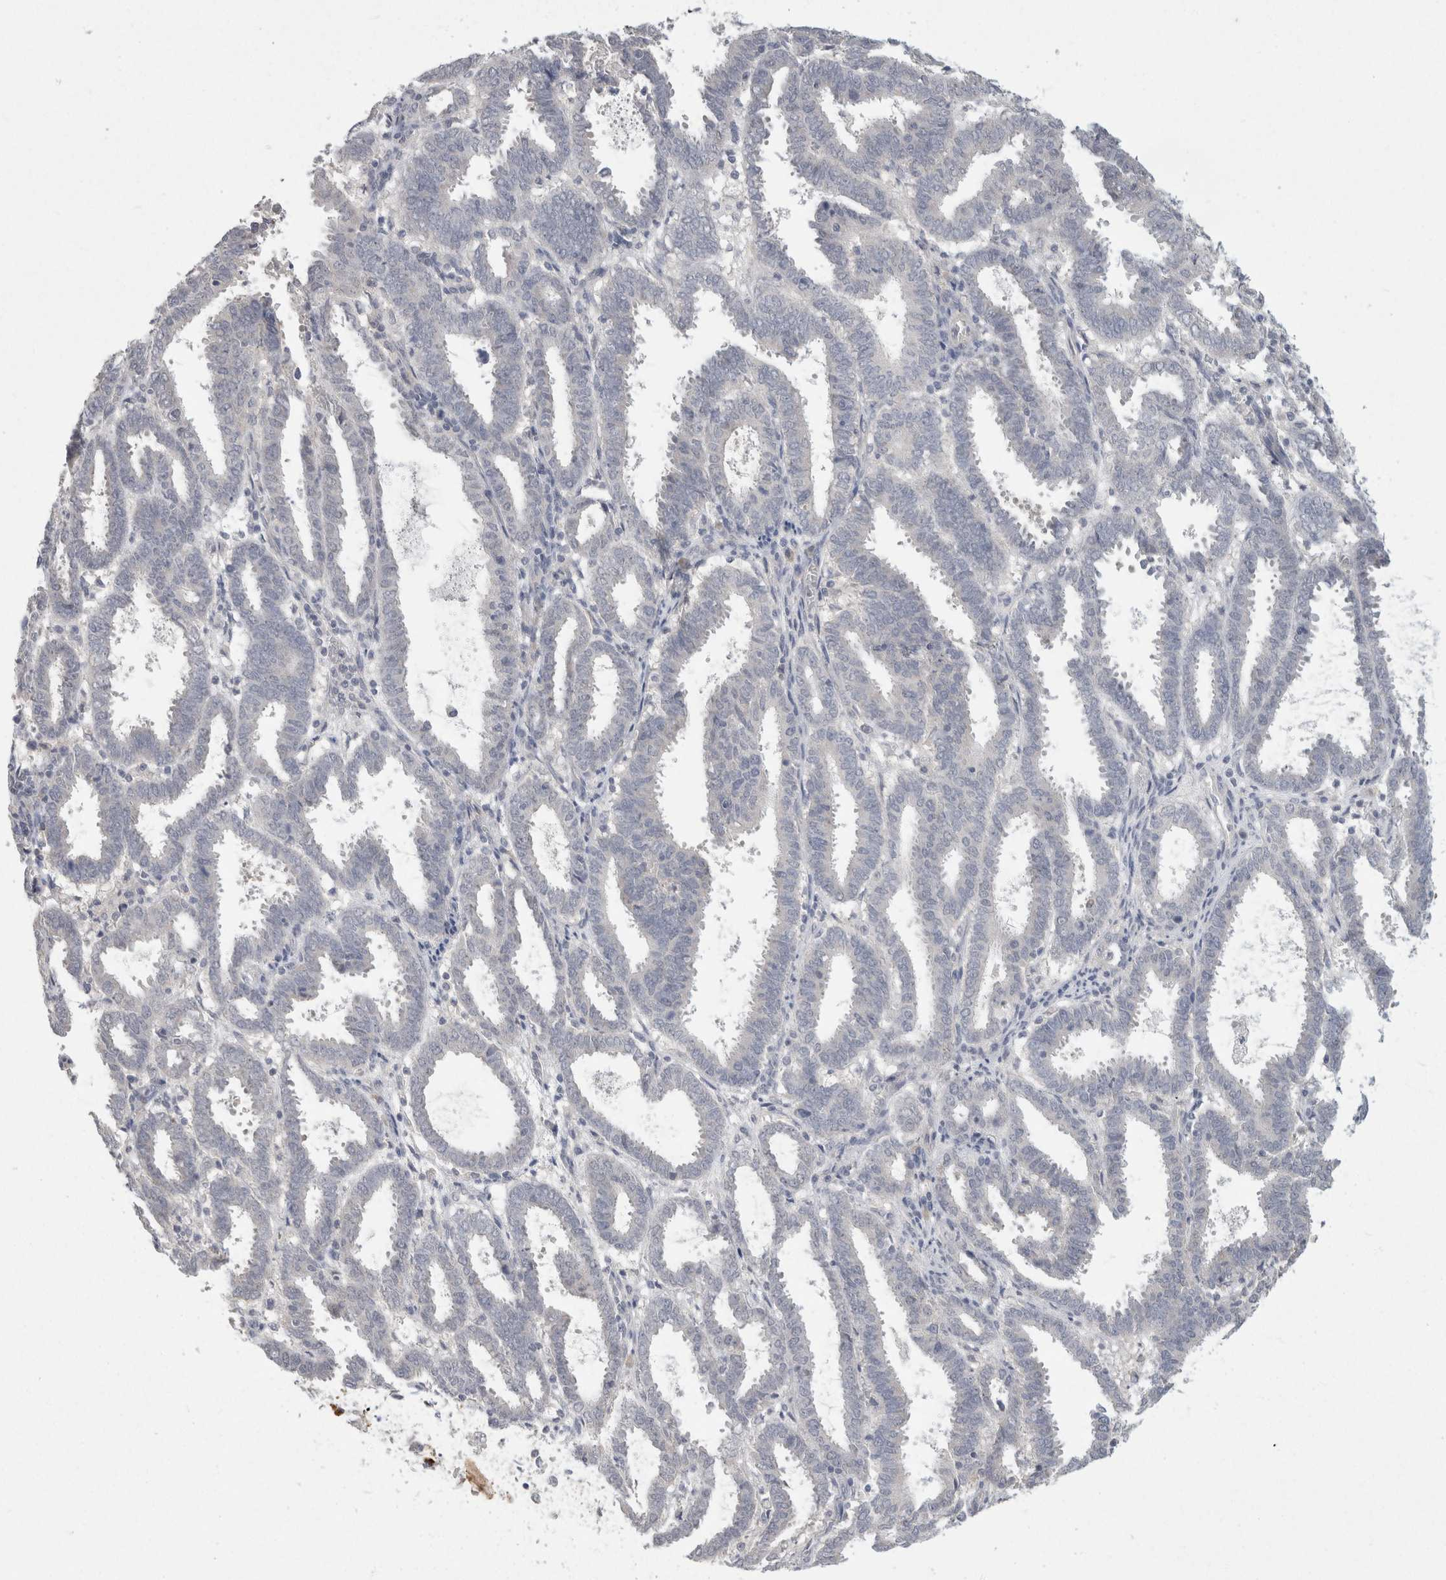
{"staining": {"intensity": "negative", "quantity": "none", "location": "none"}, "tissue": "endometrial cancer", "cell_type": "Tumor cells", "image_type": "cancer", "snomed": [{"axis": "morphology", "description": "Adenocarcinoma, NOS"}, {"axis": "topography", "description": "Uterus"}], "caption": "Histopathology image shows no protein positivity in tumor cells of adenocarcinoma (endometrial) tissue. (DAB (3,3'-diaminobenzidine) IHC visualized using brightfield microscopy, high magnification).", "gene": "CHRM4", "patient": {"sex": "female", "age": 83}}